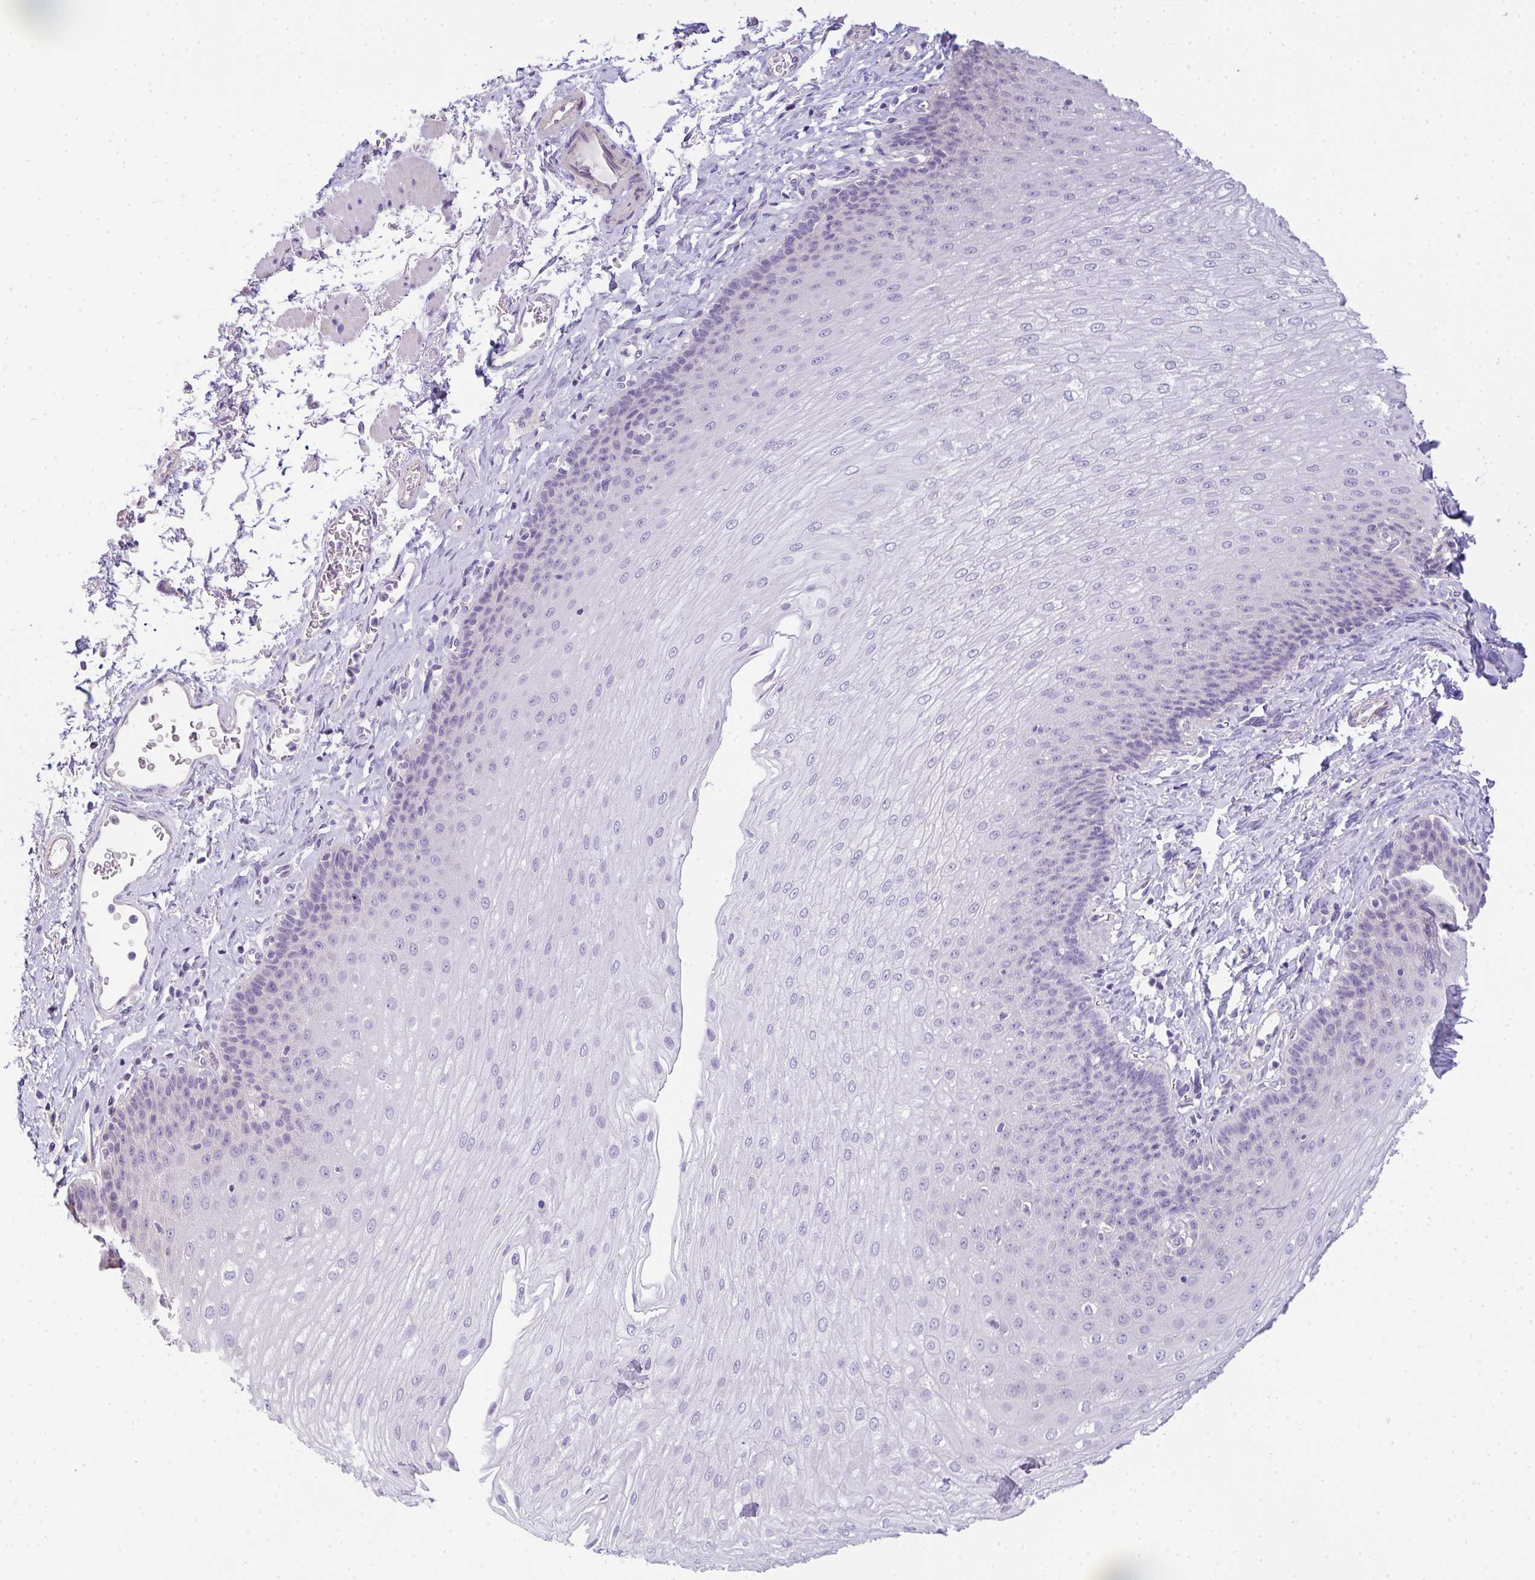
{"staining": {"intensity": "weak", "quantity": "<25%", "location": "cytoplasmic/membranous"}, "tissue": "esophagus", "cell_type": "Squamous epithelial cells", "image_type": "normal", "snomed": [{"axis": "morphology", "description": "Normal tissue, NOS"}, {"axis": "topography", "description": "Esophagus"}], "caption": "The photomicrograph exhibits no staining of squamous epithelial cells in benign esophagus. (DAB (3,3'-diaminobenzidine) immunohistochemistry (IHC) visualized using brightfield microscopy, high magnification).", "gene": "FILIP1", "patient": {"sex": "female", "age": 81}}